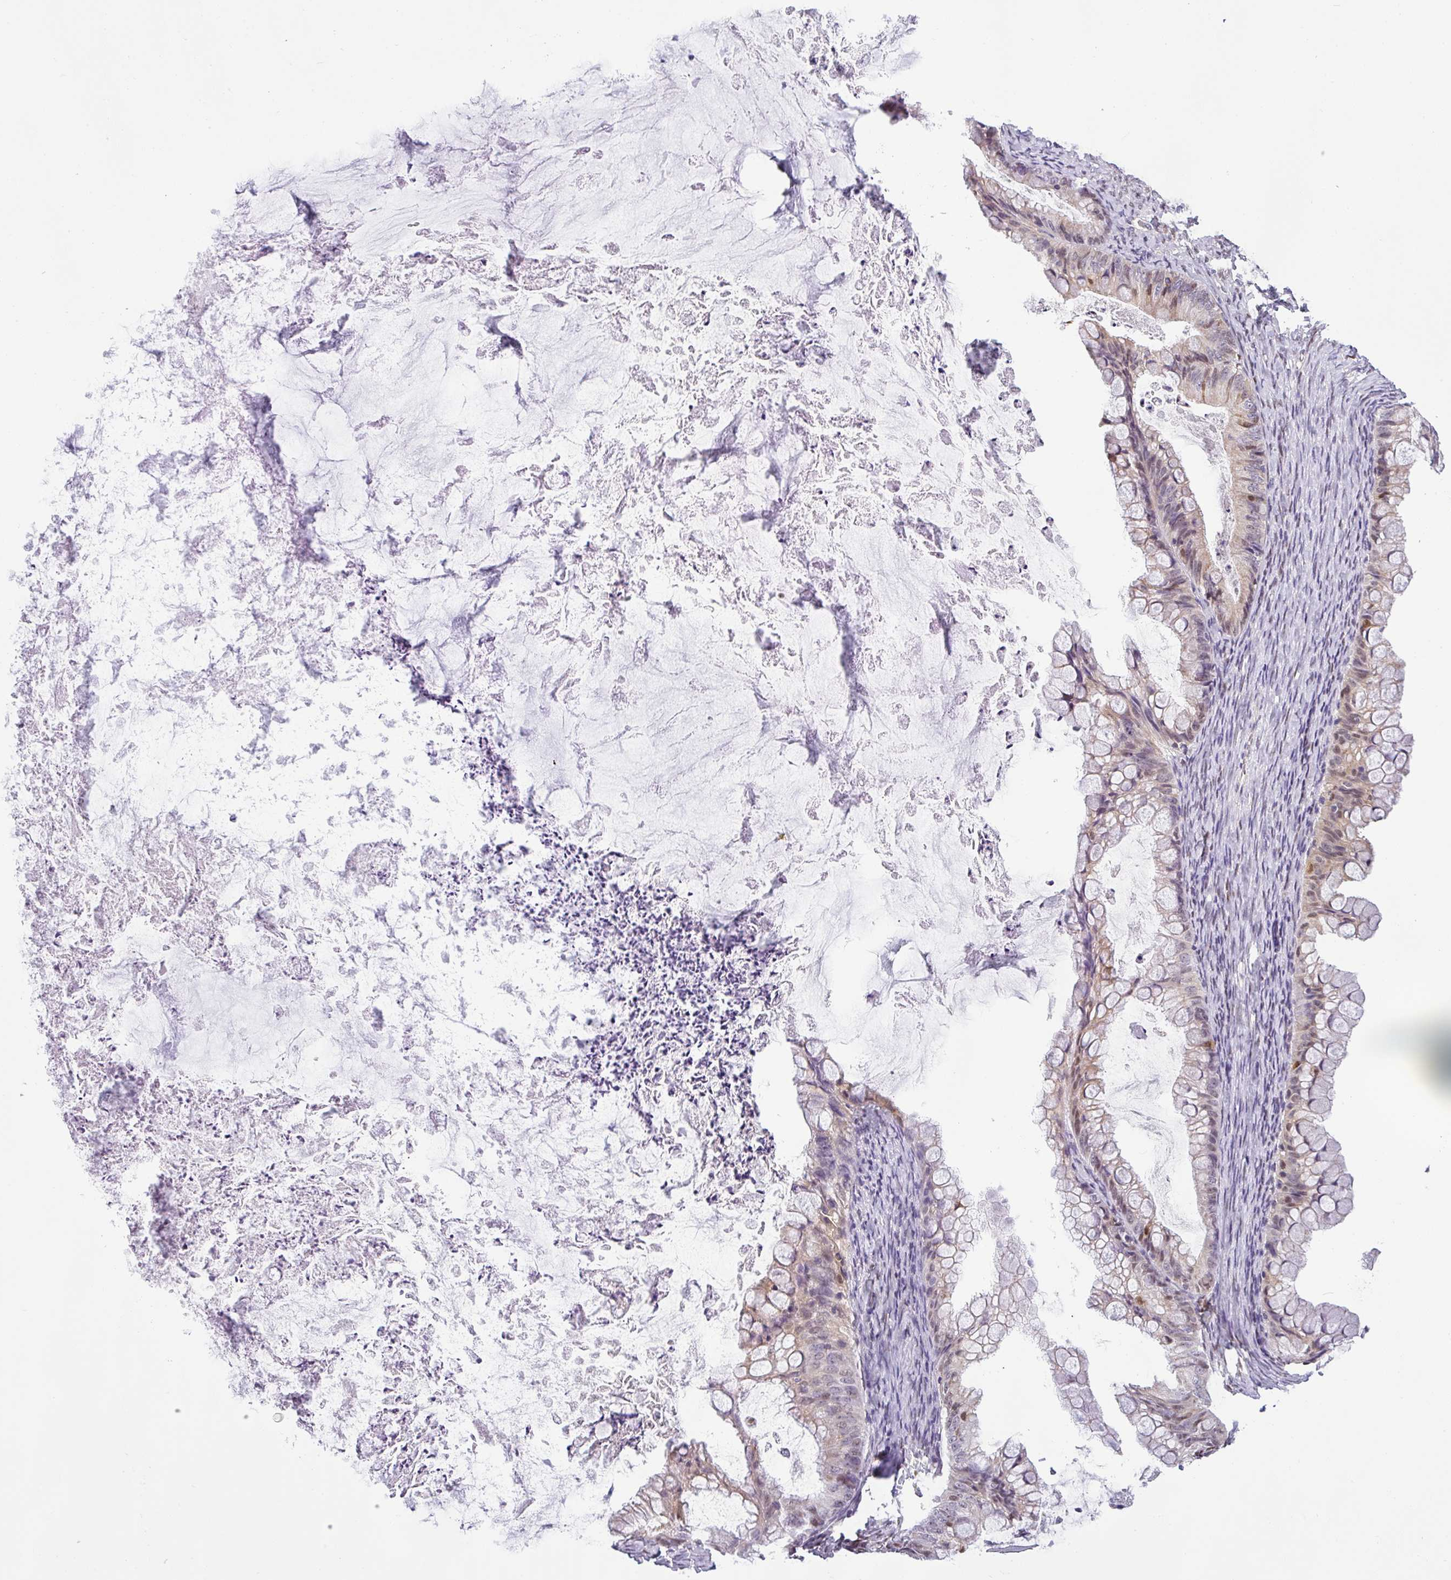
{"staining": {"intensity": "weak", "quantity": "25%-75%", "location": "cytoplasmic/membranous"}, "tissue": "ovarian cancer", "cell_type": "Tumor cells", "image_type": "cancer", "snomed": [{"axis": "morphology", "description": "Cystadenocarcinoma, mucinous, NOS"}, {"axis": "topography", "description": "Ovary"}], "caption": "Tumor cells reveal low levels of weak cytoplasmic/membranous staining in approximately 25%-75% of cells in human mucinous cystadenocarcinoma (ovarian).", "gene": "NDUFB2", "patient": {"sex": "female", "age": 35}}